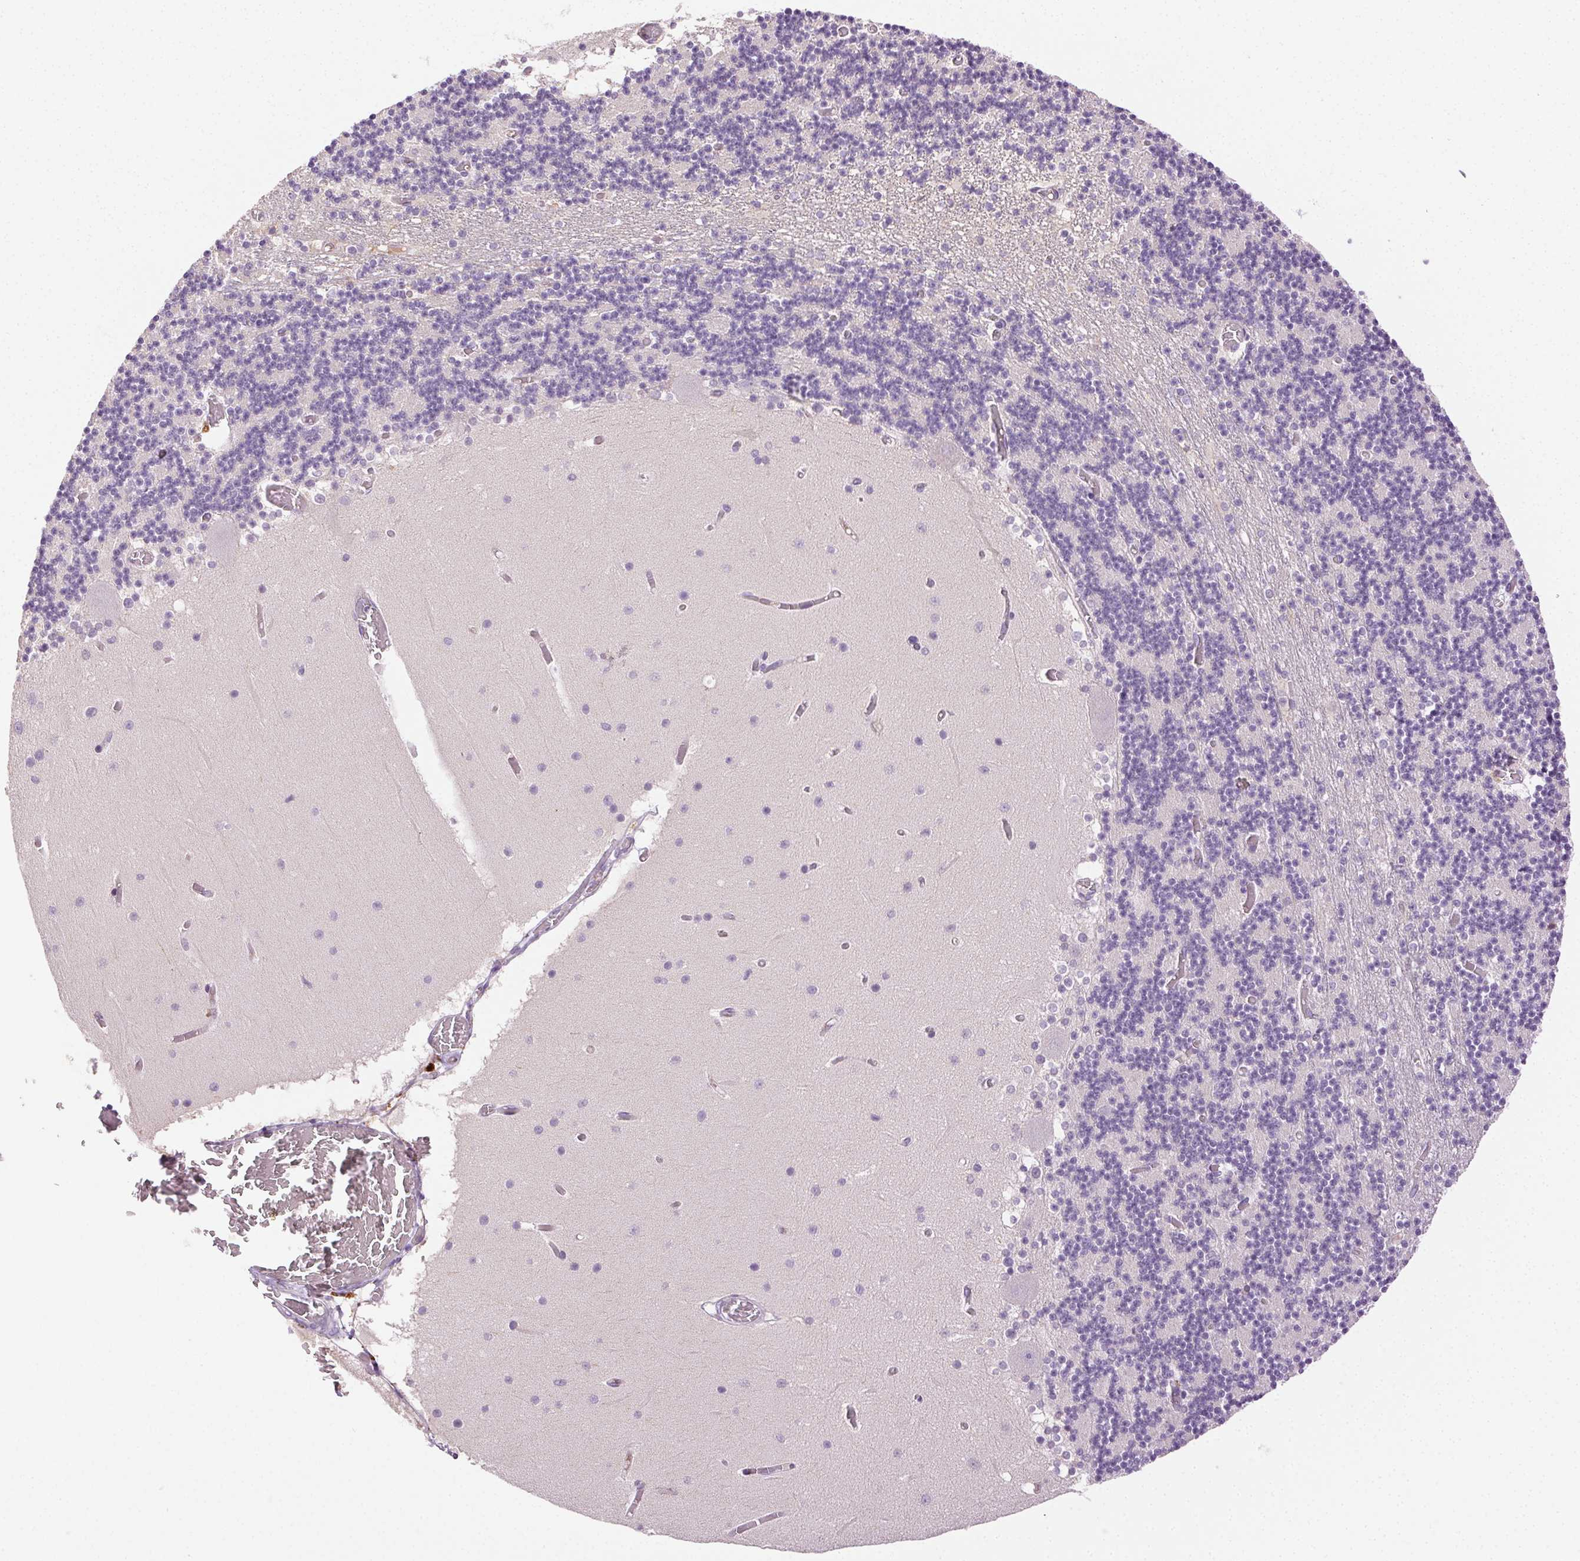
{"staining": {"intensity": "negative", "quantity": "none", "location": "none"}, "tissue": "cerebellum", "cell_type": "Cells in granular layer", "image_type": "normal", "snomed": [{"axis": "morphology", "description": "Normal tissue, NOS"}, {"axis": "topography", "description": "Cerebellum"}], "caption": "Image shows no protein expression in cells in granular layer of unremarkable cerebellum.", "gene": "BPIFB2", "patient": {"sex": "female", "age": 28}}